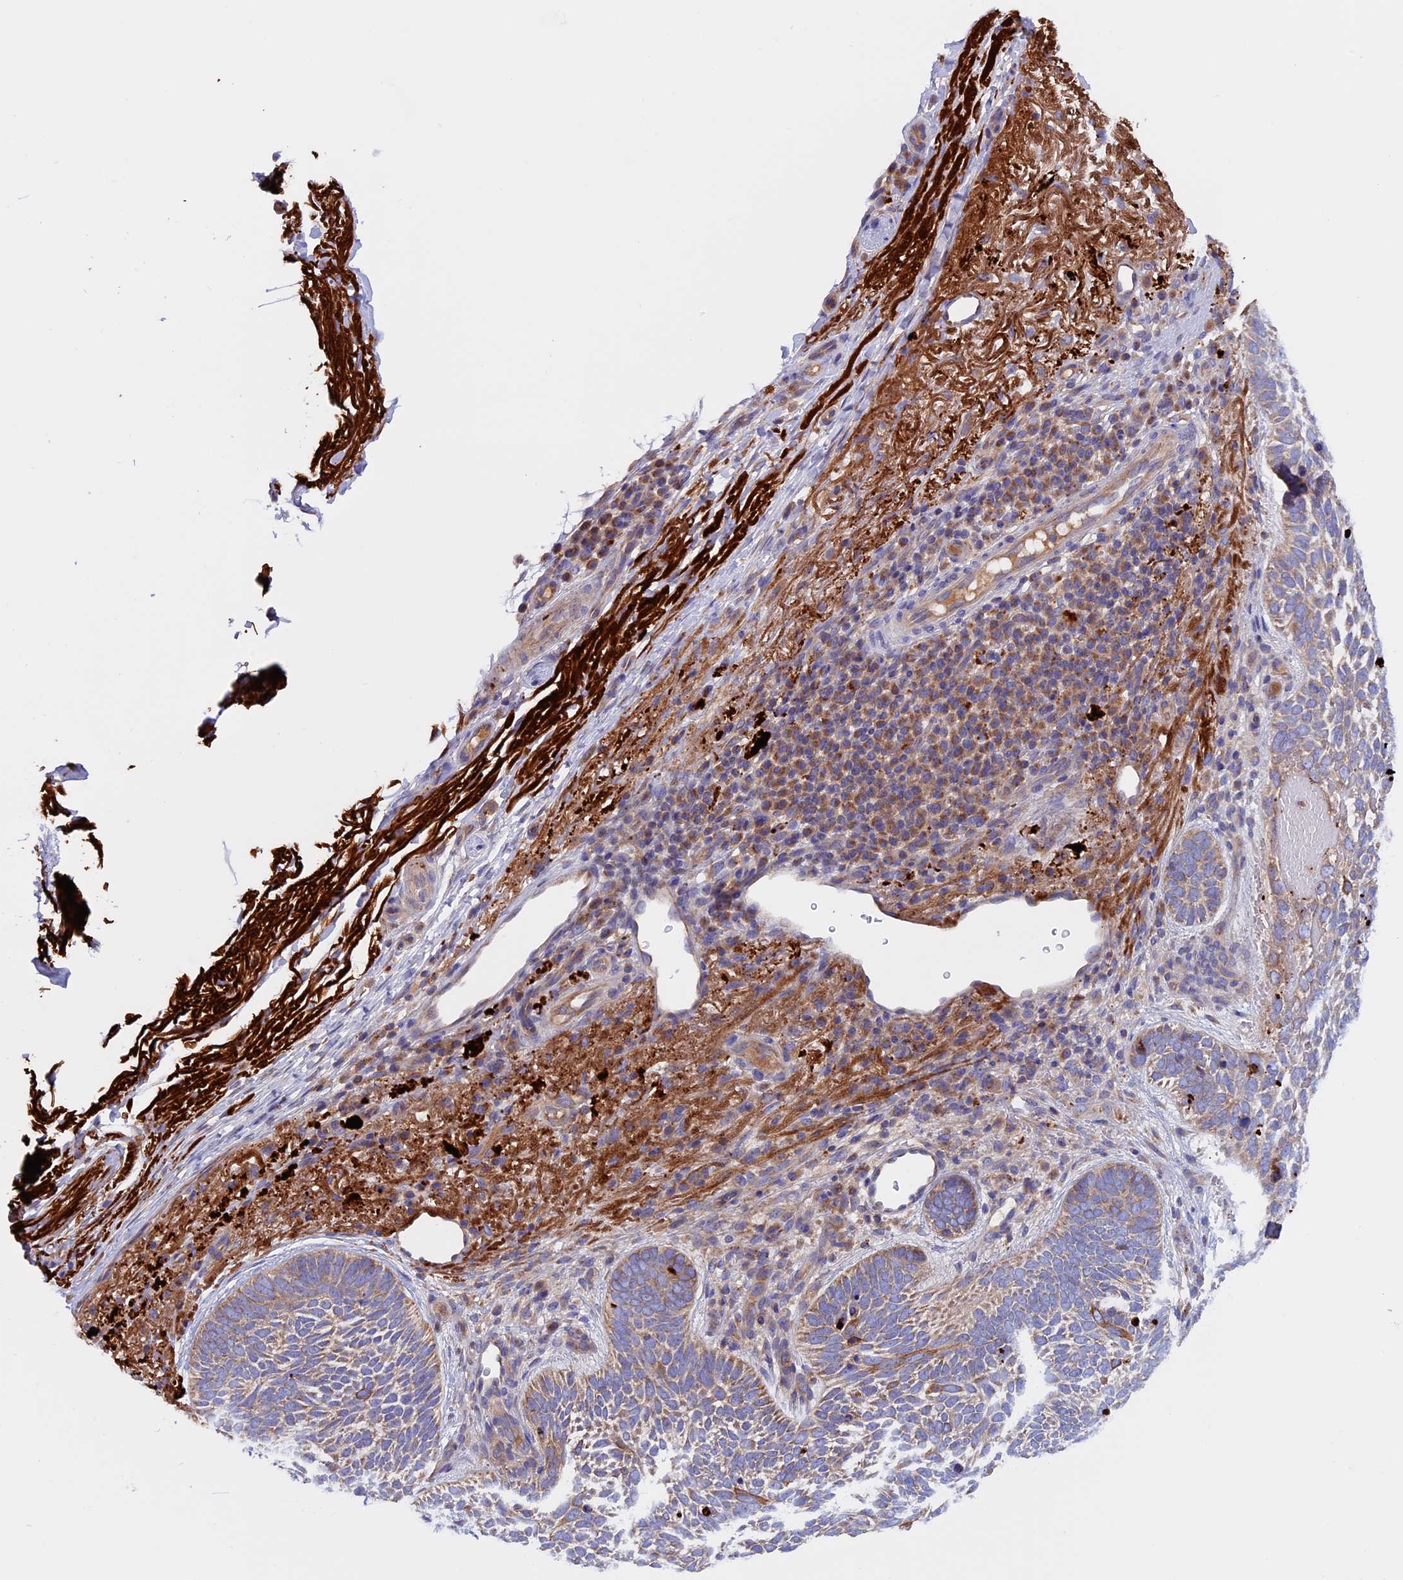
{"staining": {"intensity": "weak", "quantity": ">75%", "location": "cytoplasmic/membranous"}, "tissue": "skin cancer", "cell_type": "Tumor cells", "image_type": "cancer", "snomed": [{"axis": "morphology", "description": "Basal cell carcinoma"}, {"axis": "topography", "description": "Skin"}], "caption": "This histopathology image displays skin cancer (basal cell carcinoma) stained with IHC to label a protein in brown. The cytoplasmic/membranous of tumor cells show weak positivity for the protein. Nuclei are counter-stained blue.", "gene": "PTPN9", "patient": {"sex": "female", "age": 85}}